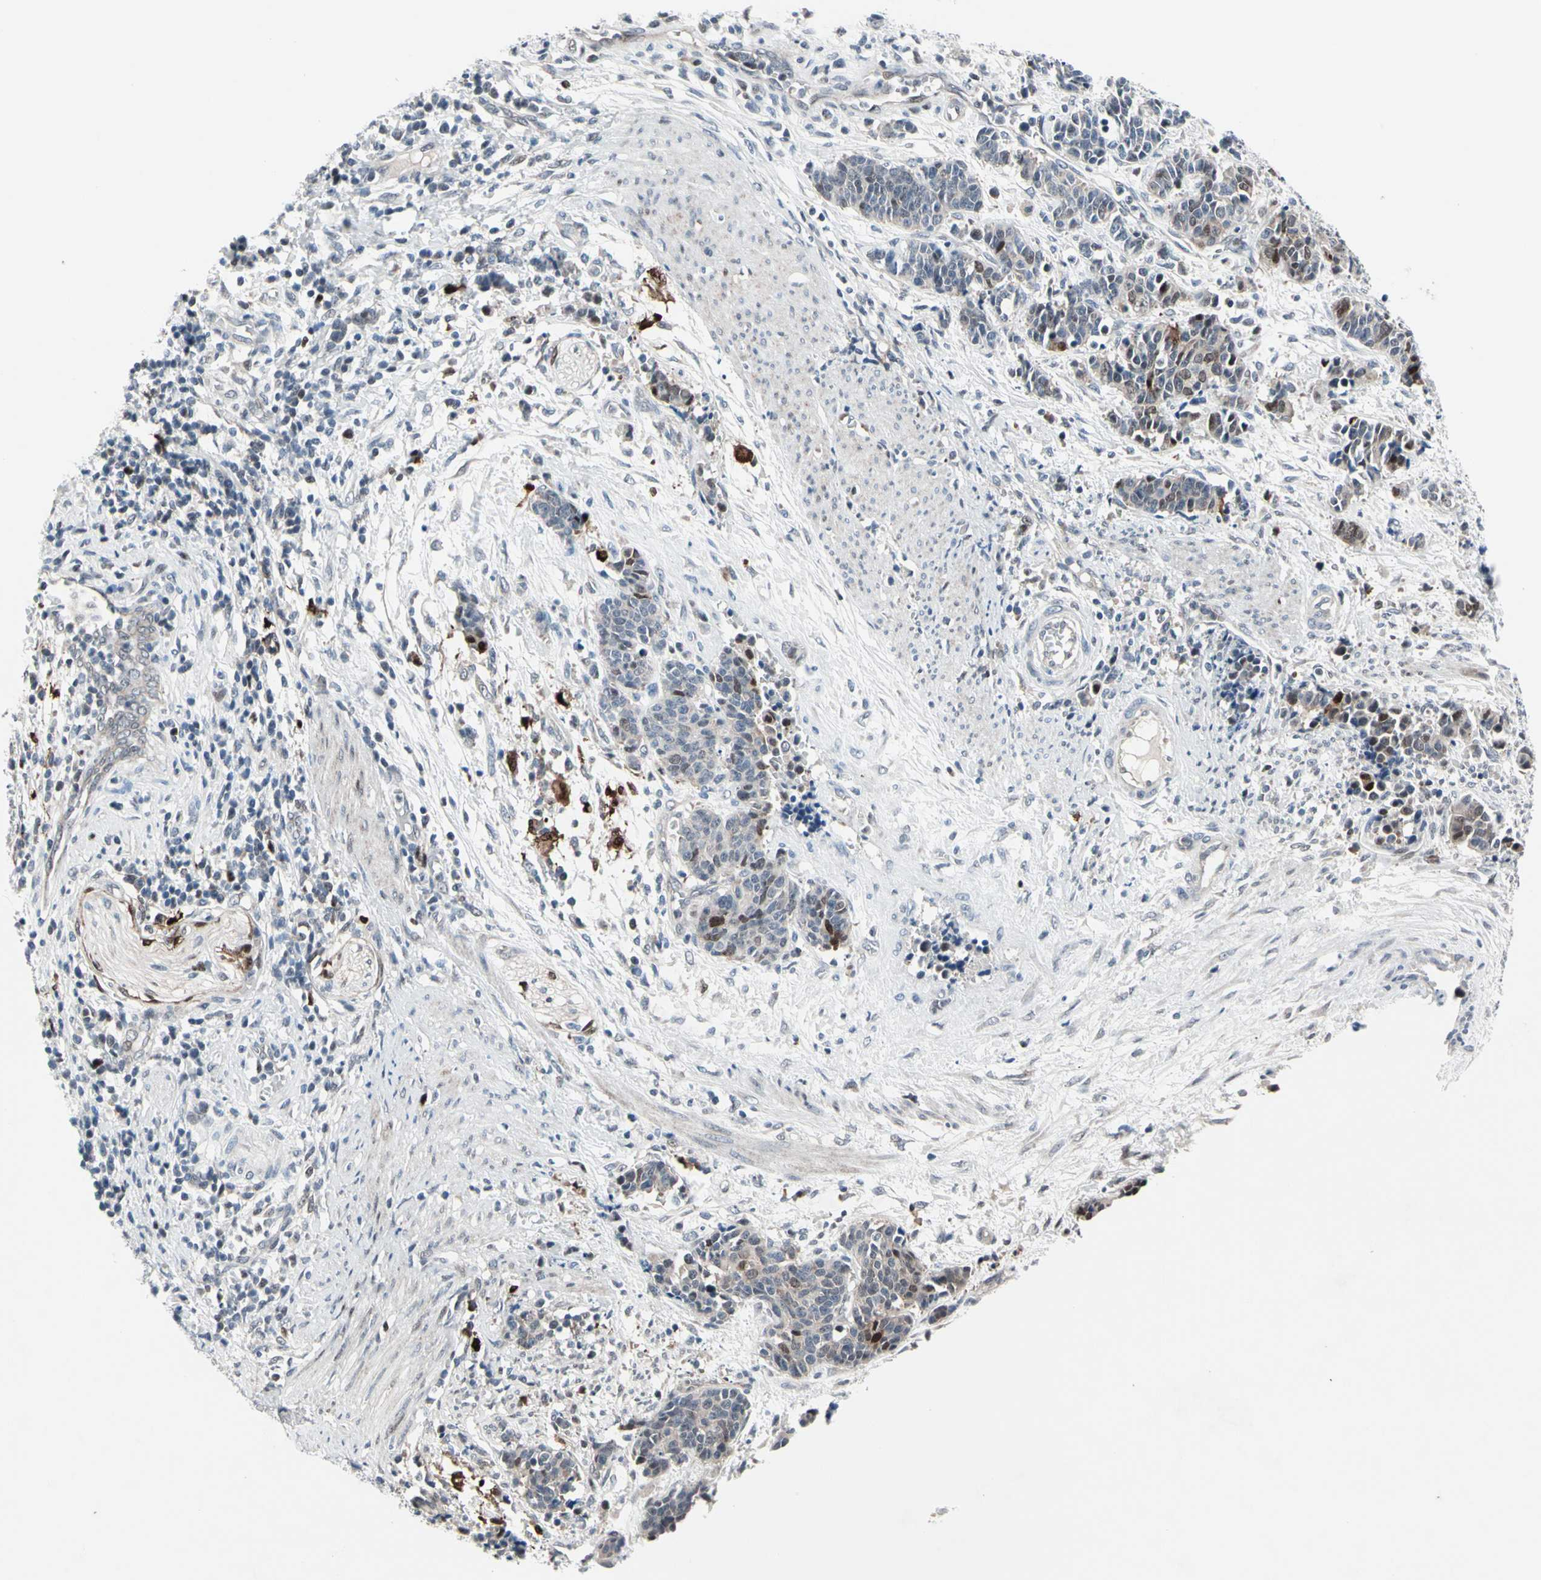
{"staining": {"intensity": "moderate", "quantity": "<25%", "location": "cytoplasmic/membranous,nuclear"}, "tissue": "cervical cancer", "cell_type": "Tumor cells", "image_type": "cancer", "snomed": [{"axis": "morphology", "description": "Squamous cell carcinoma, NOS"}, {"axis": "topography", "description": "Cervix"}], "caption": "Protein expression analysis of human squamous cell carcinoma (cervical) reveals moderate cytoplasmic/membranous and nuclear positivity in about <25% of tumor cells.", "gene": "TXN", "patient": {"sex": "female", "age": 35}}